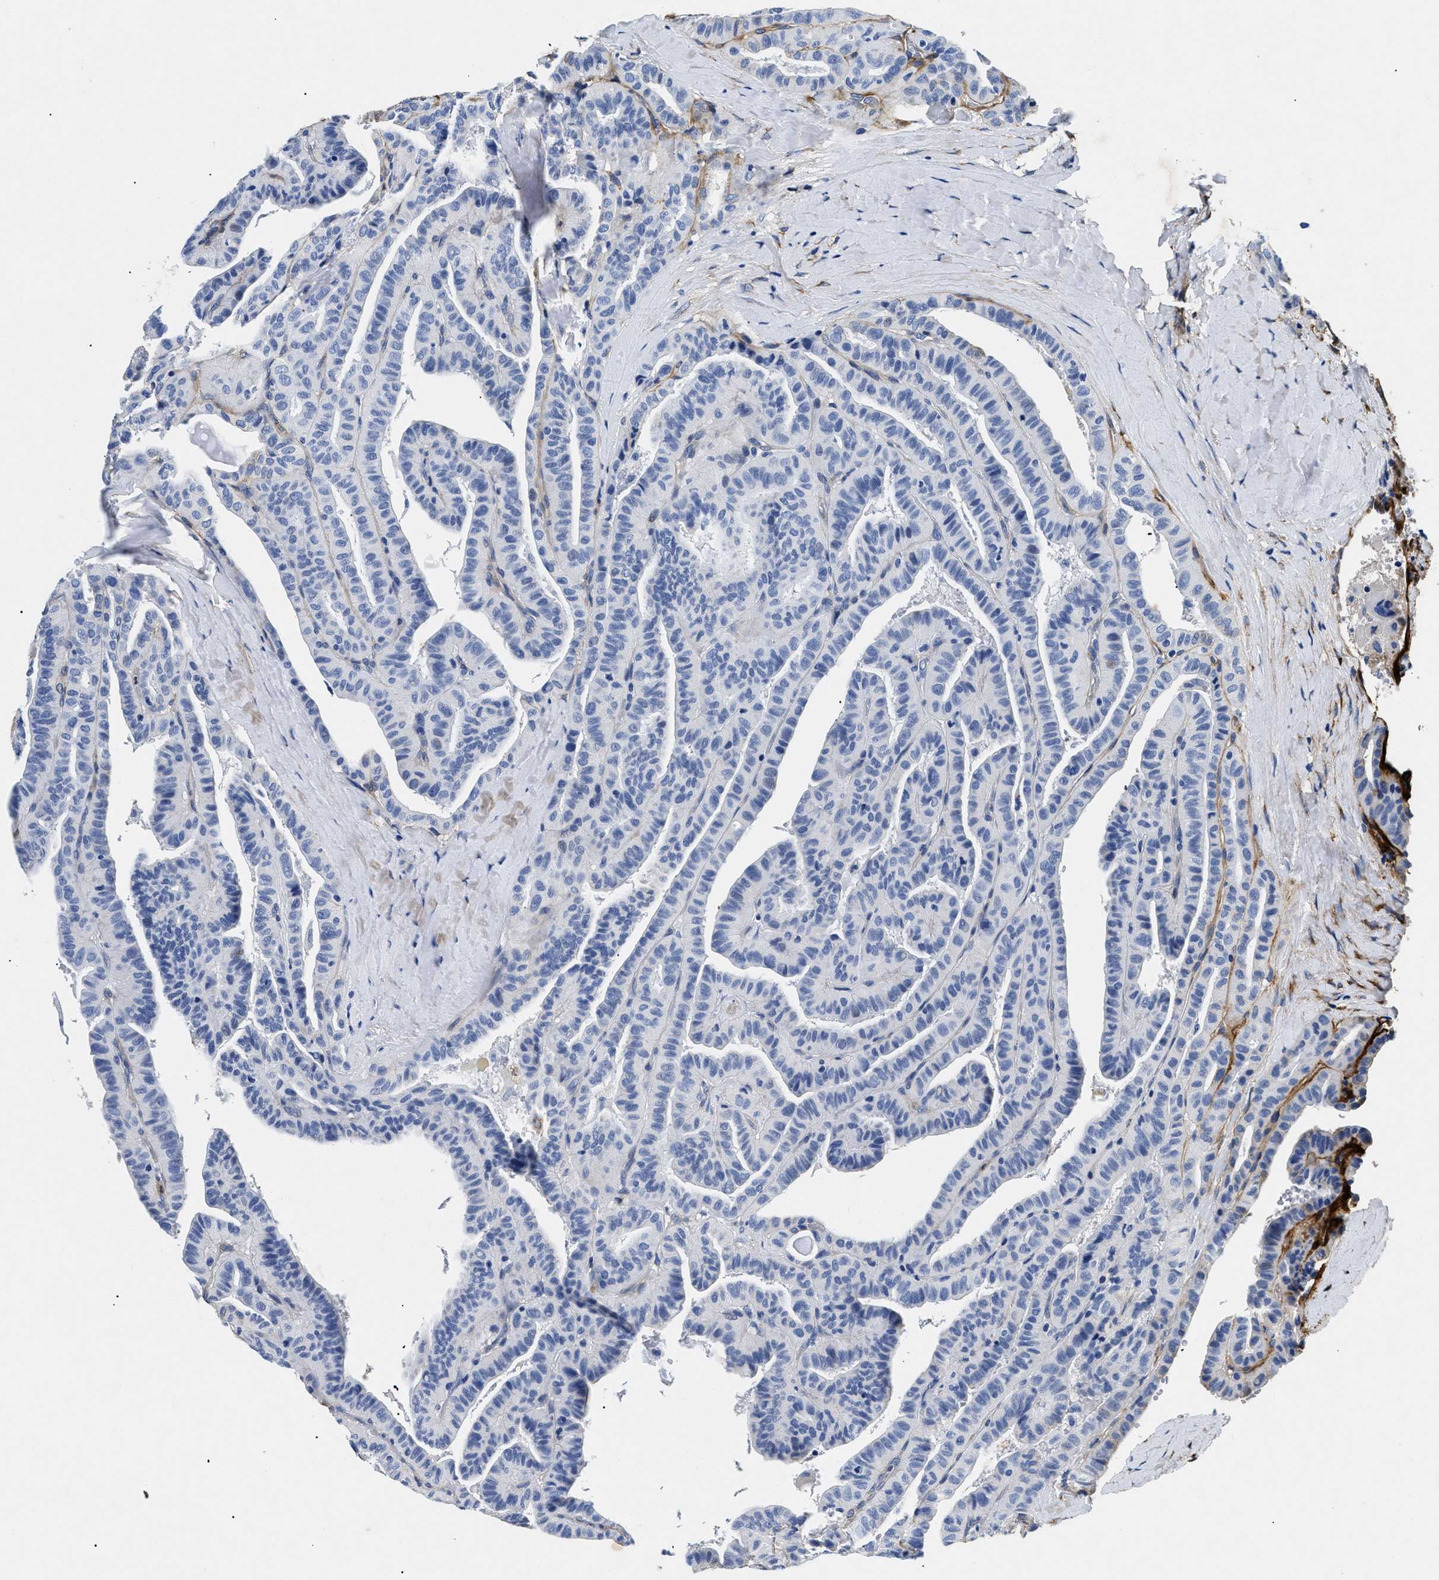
{"staining": {"intensity": "negative", "quantity": "none", "location": "none"}, "tissue": "thyroid cancer", "cell_type": "Tumor cells", "image_type": "cancer", "snomed": [{"axis": "morphology", "description": "Papillary adenocarcinoma, NOS"}, {"axis": "topography", "description": "Thyroid gland"}], "caption": "Immunohistochemistry (IHC) of thyroid papillary adenocarcinoma shows no positivity in tumor cells. Brightfield microscopy of immunohistochemistry stained with DAB (3,3'-diaminobenzidine) (brown) and hematoxylin (blue), captured at high magnification.", "gene": "LAMA3", "patient": {"sex": "male", "age": 77}}